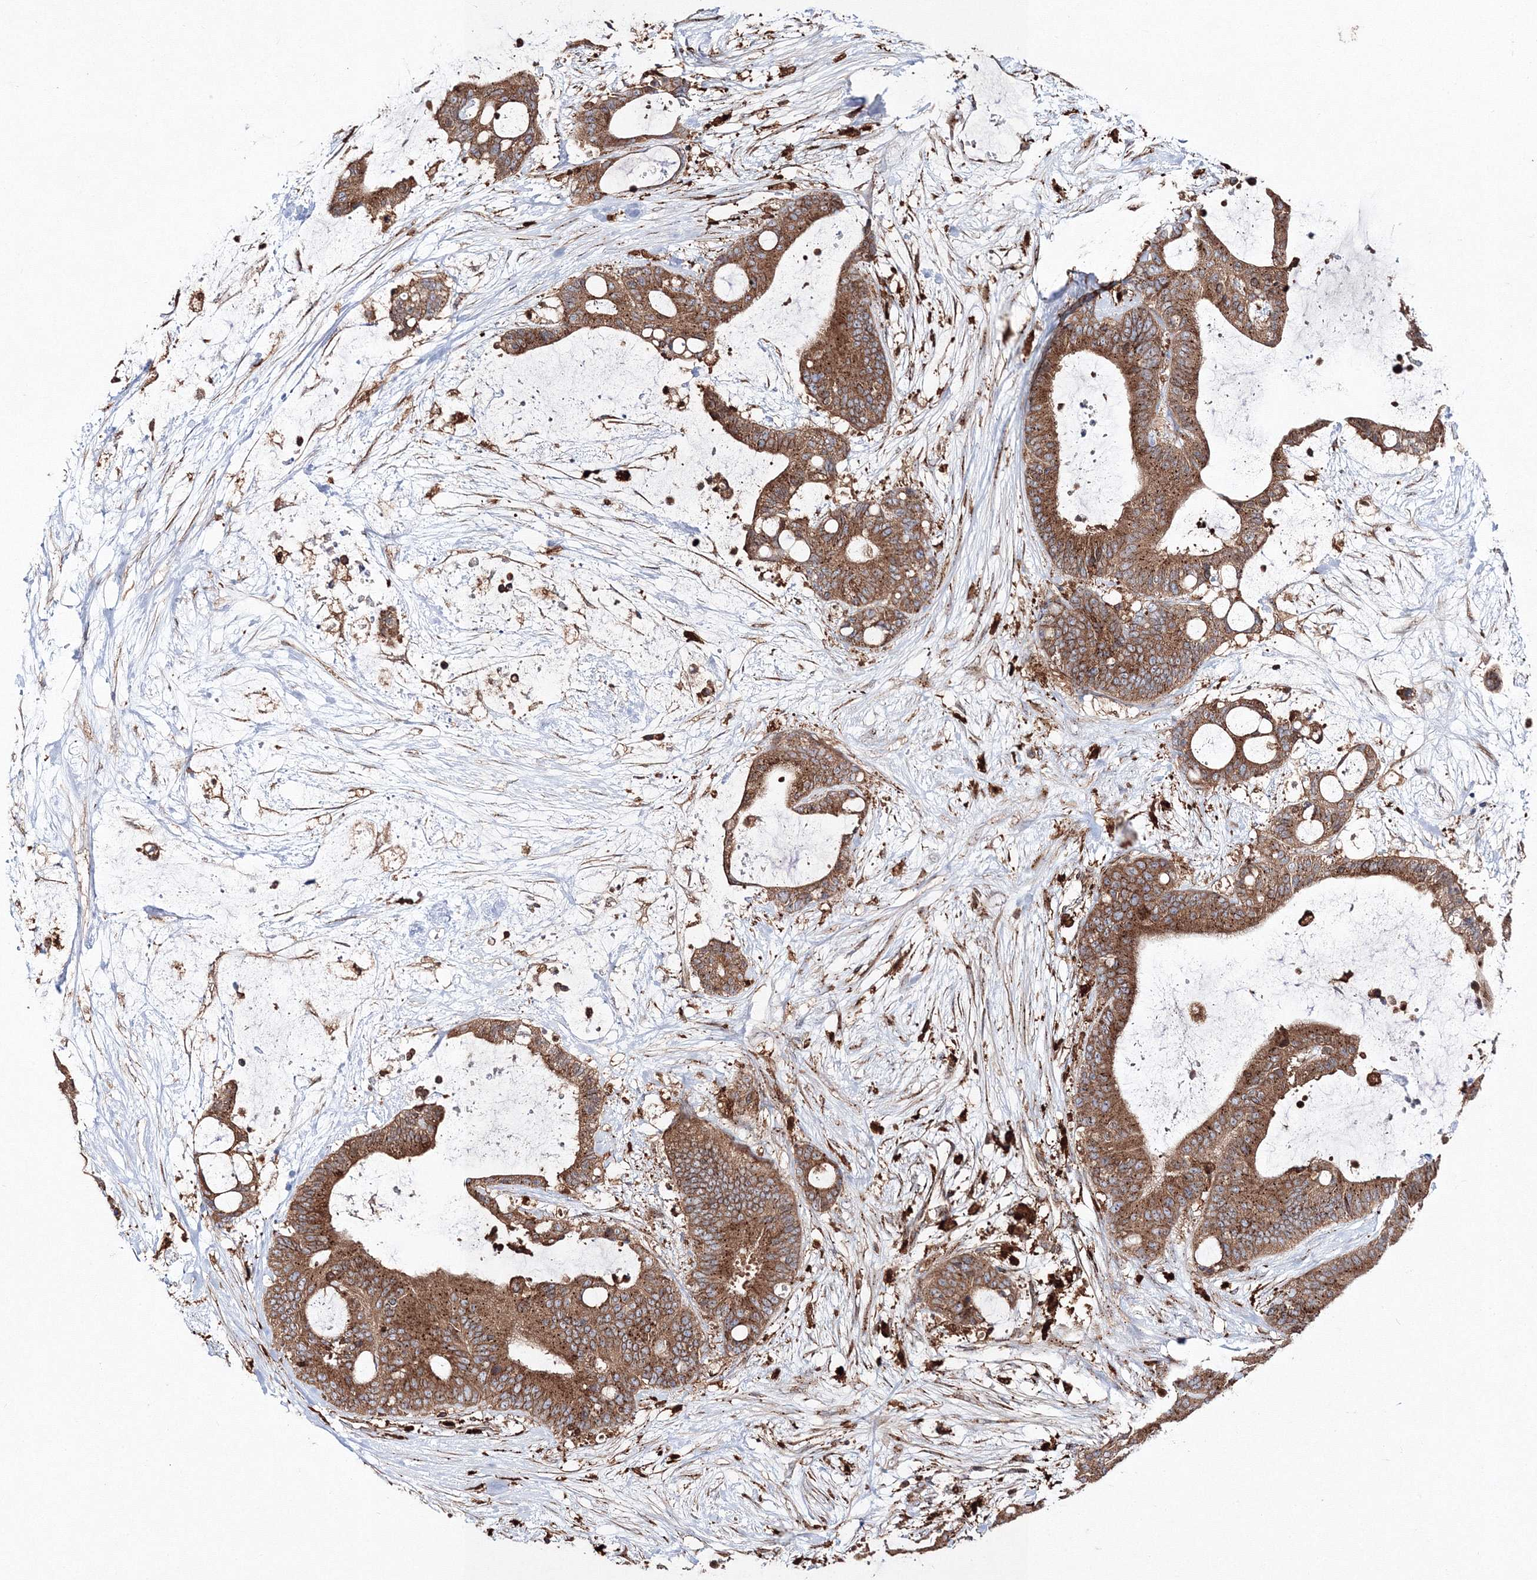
{"staining": {"intensity": "strong", "quantity": ">75%", "location": "cytoplasmic/membranous"}, "tissue": "liver cancer", "cell_type": "Tumor cells", "image_type": "cancer", "snomed": [{"axis": "morphology", "description": "Cholangiocarcinoma"}, {"axis": "topography", "description": "Liver"}], "caption": "Protein staining of liver cholangiocarcinoma tissue shows strong cytoplasmic/membranous staining in about >75% of tumor cells.", "gene": "ARCN1", "patient": {"sex": "female", "age": 73}}